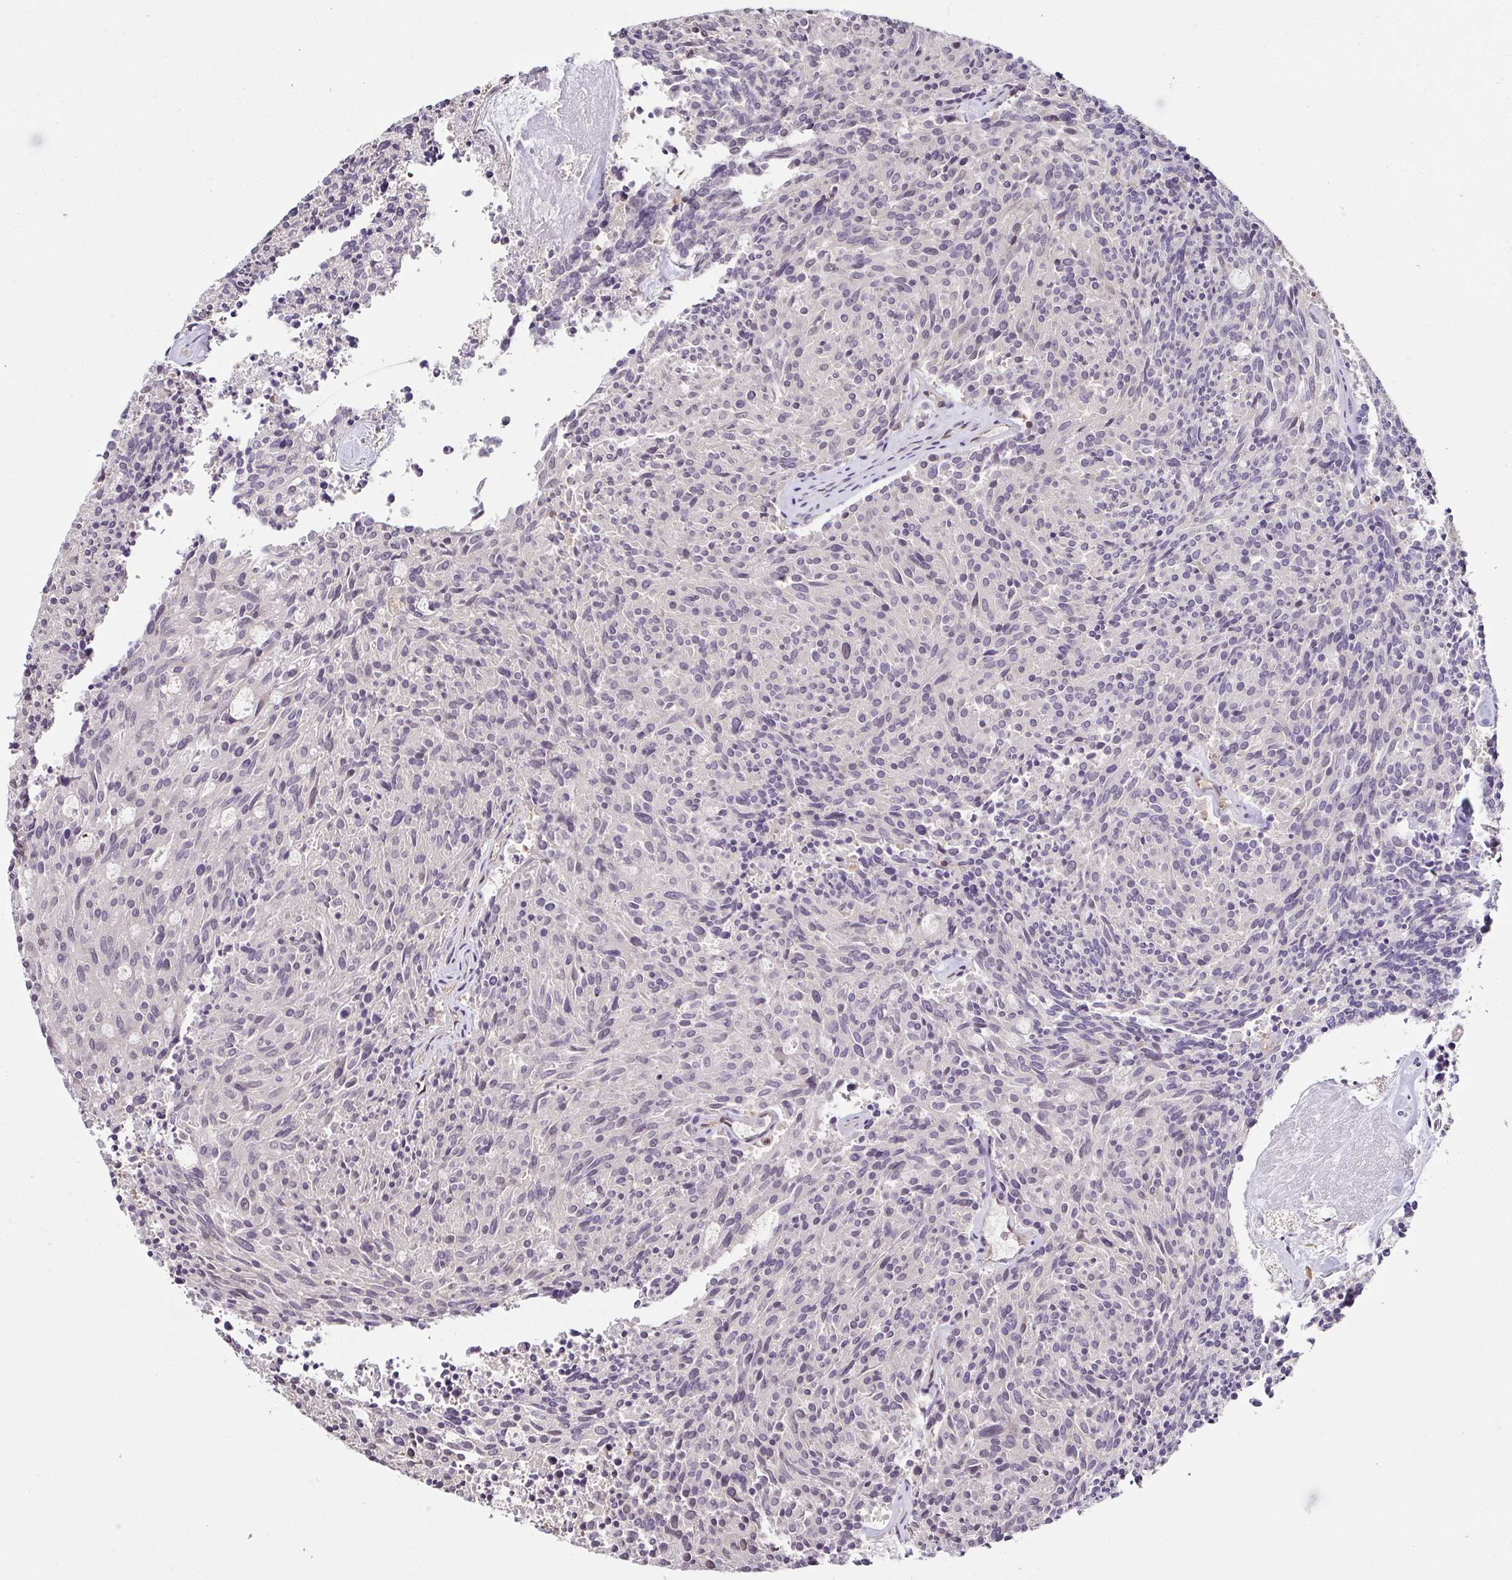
{"staining": {"intensity": "negative", "quantity": "none", "location": "none"}, "tissue": "carcinoid", "cell_type": "Tumor cells", "image_type": "cancer", "snomed": [{"axis": "morphology", "description": "Carcinoid, malignant, NOS"}, {"axis": "topography", "description": "Pancreas"}], "caption": "Protein analysis of carcinoid shows no significant positivity in tumor cells.", "gene": "PSMB9", "patient": {"sex": "female", "age": 54}}